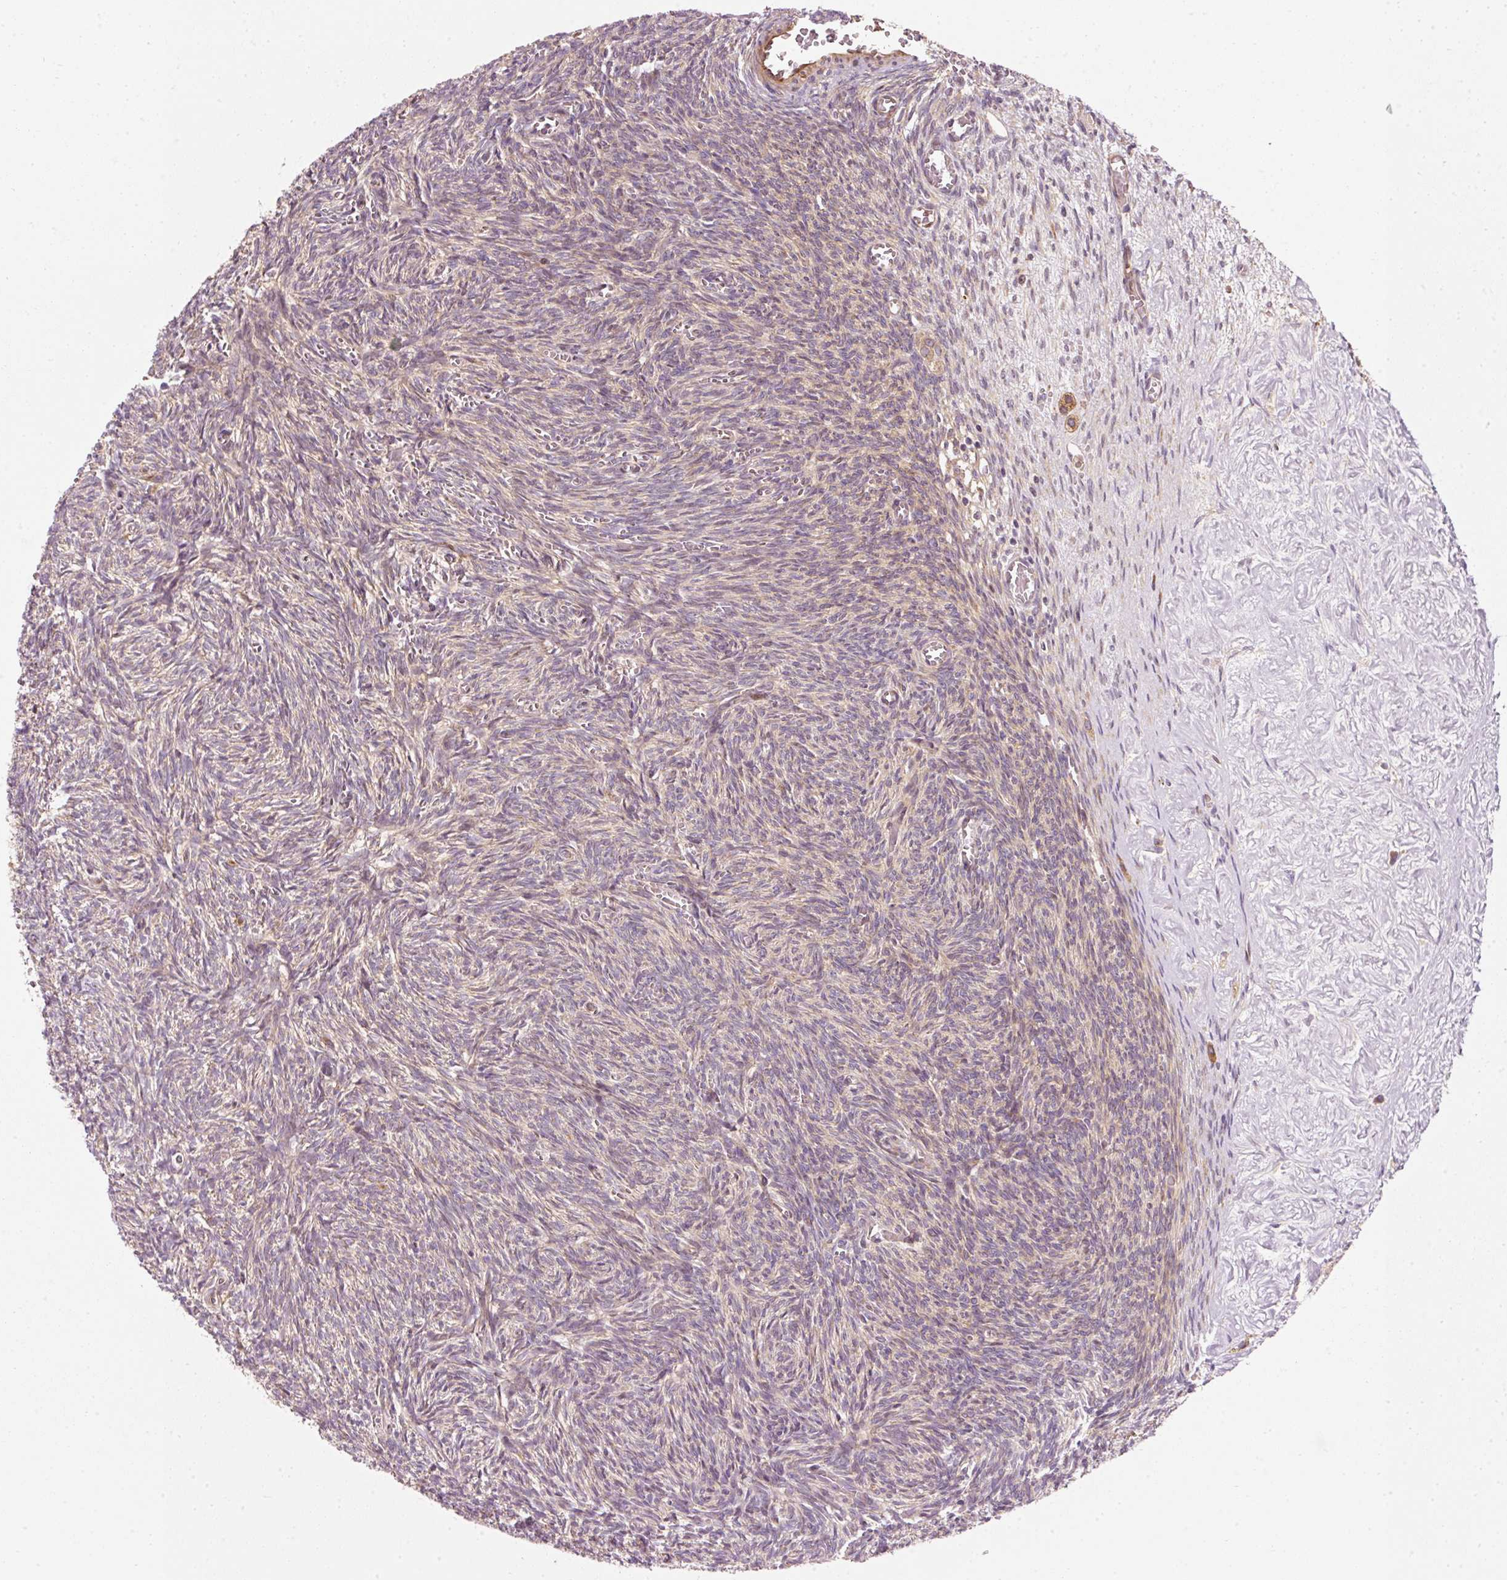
{"staining": {"intensity": "moderate", "quantity": ">75%", "location": "cytoplasmic/membranous"}, "tissue": "ovary", "cell_type": "Follicle cells", "image_type": "normal", "snomed": [{"axis": "morphology", "description": "Normal tissue, NOS"}, {"axis": "topography", "description": "Ovary"}], "caption": "Immunohistochemical staining of unremarkable human ovary displays medium levels of moderate cytoplasmic/membranous staining in approximately >75% of follicle cells. The protein is shown in brown color, while the nuclei are stained blue.", "gene": "NAPA", "patient": {"sex": "female", "age": 67}}